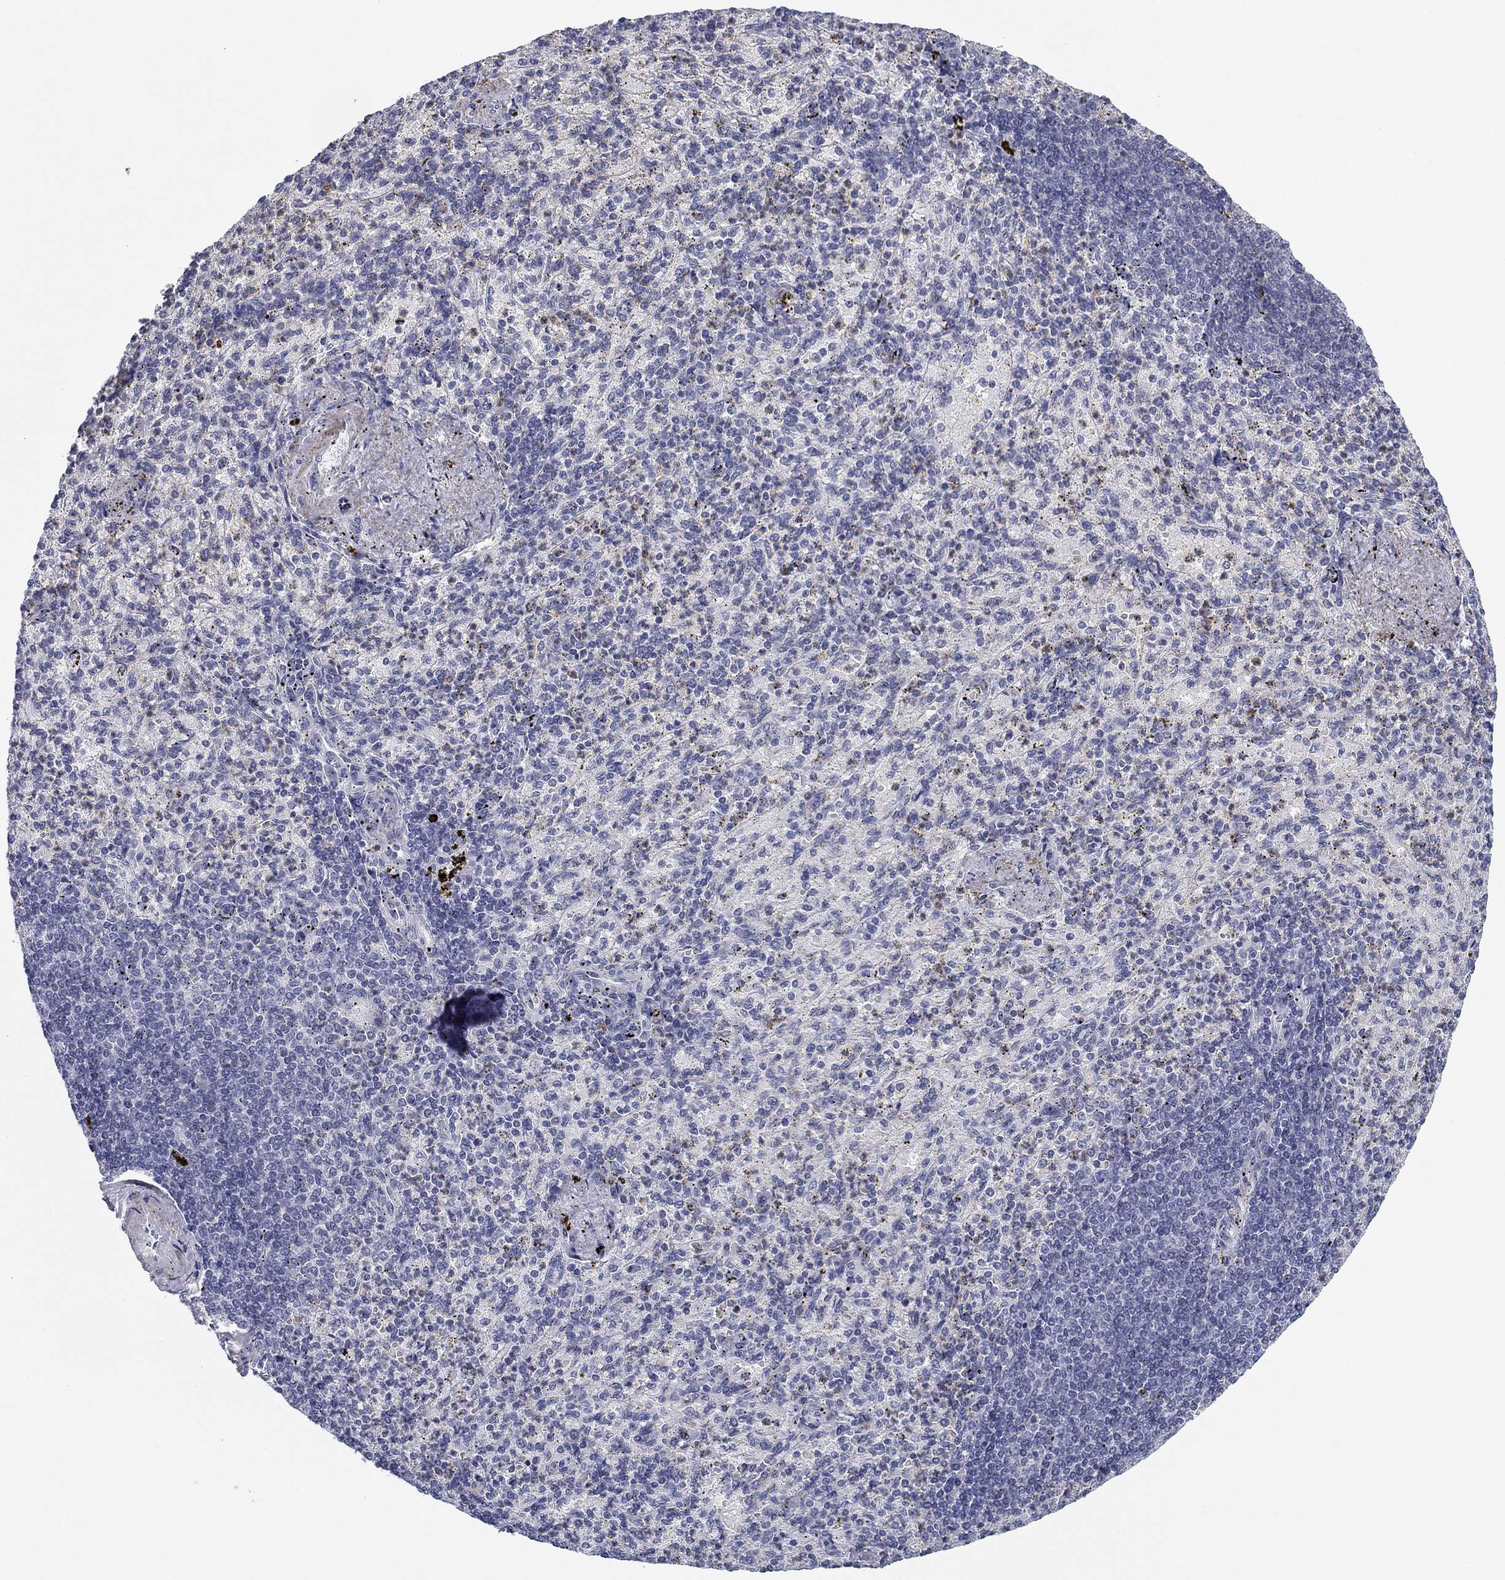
{"staining": {"intensity": "negative", "quantity": "none", "location": "none"}, "tissue": "spleen", "cell_type": "Cells in red pulp", "image_type": "normal", "snomed": [{"axis": "morphology", "description": "Normal tissue, NOS"}, {"axis": "topography", "description": "Spleen"}], "caption": "High magnification brightfield microscopy of benign spleen stained with DAB (brown) and counterstained with hematoxylin (blue): cells in red pulp show no significant positivity. (Stains: DAB IHC with hematoxylin counter stain, Microscopy: brightfield microscopy at high magnification).", "gene": "PRPH", "patient": {"sex": "female", "age": 74}}